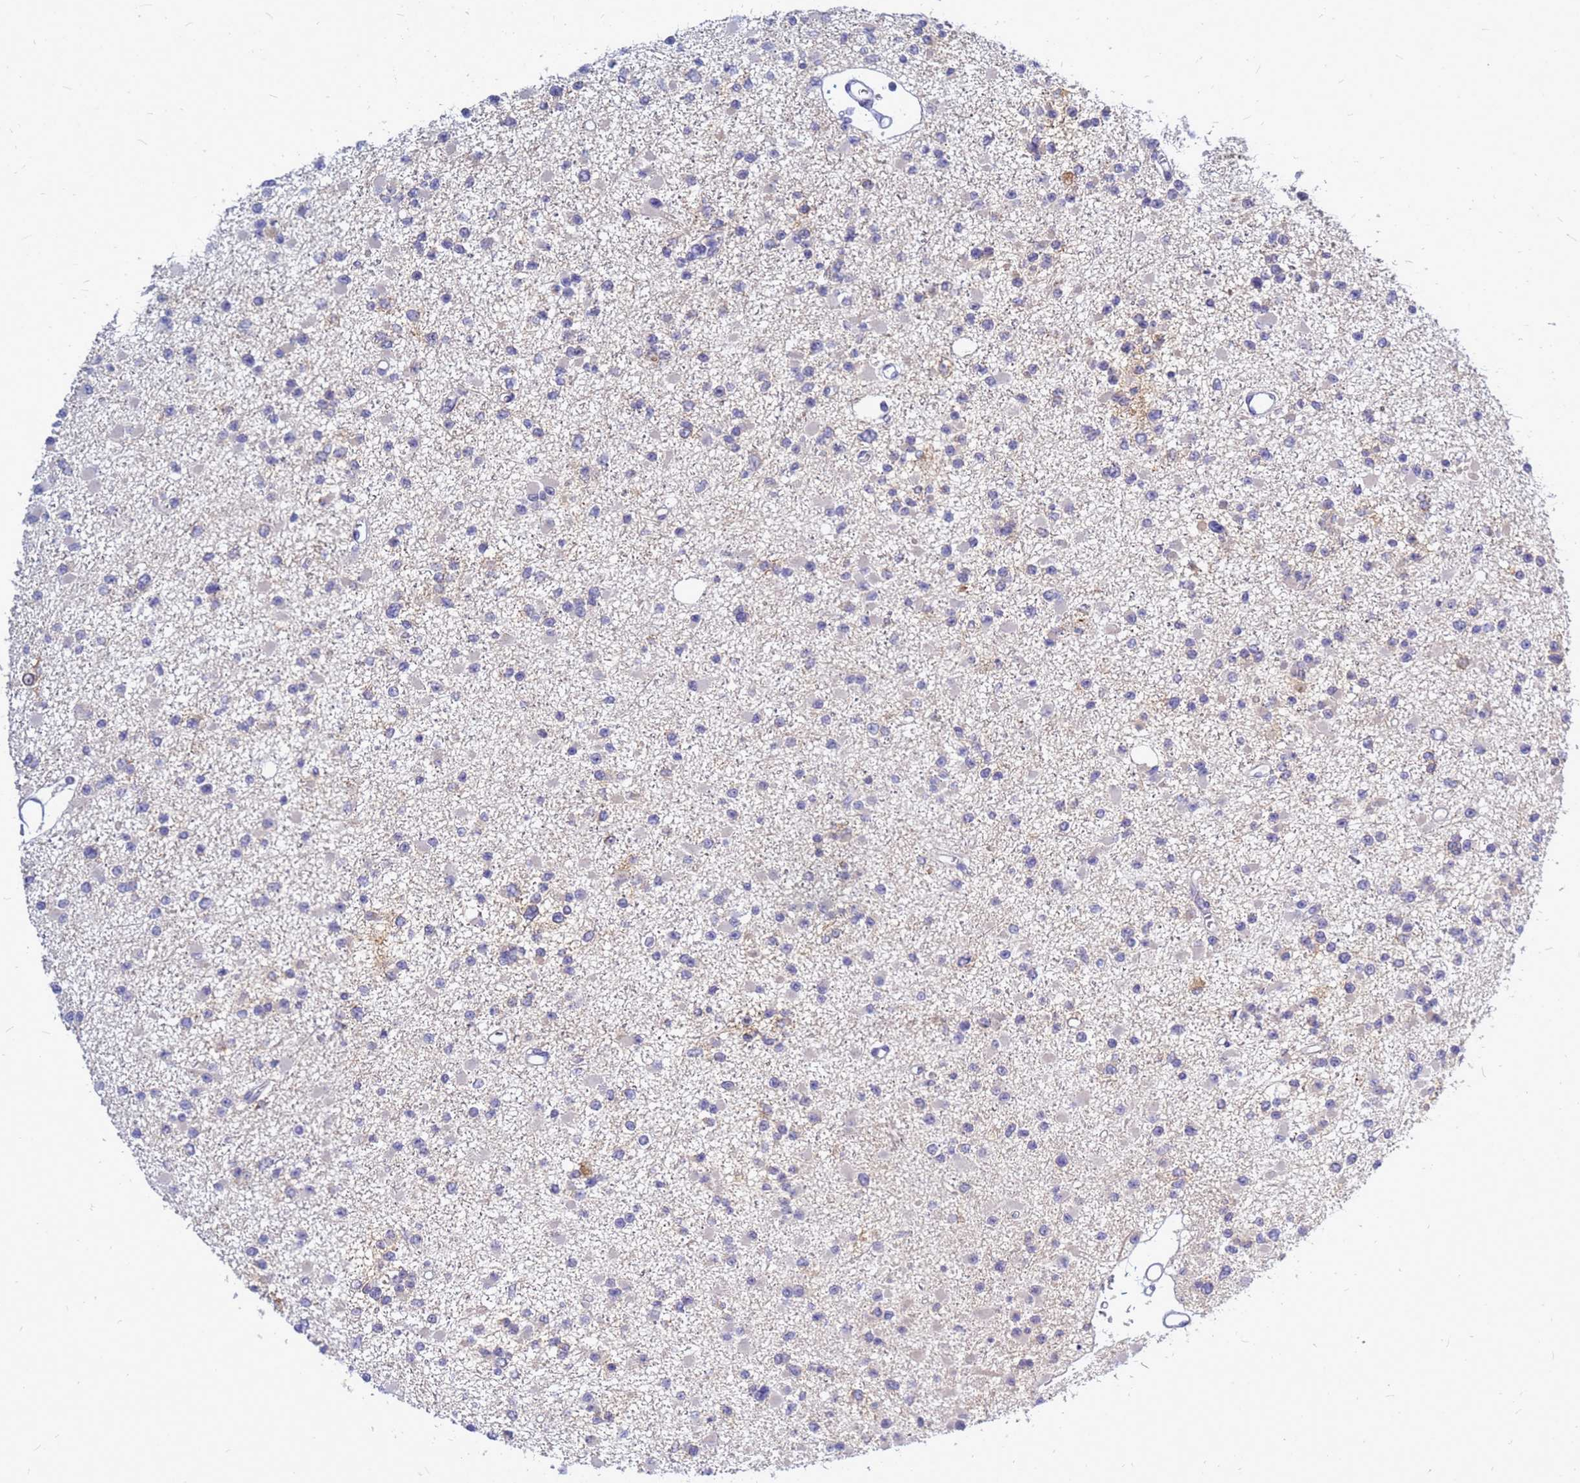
{"staining": {"intensity": "negative", "quantity": "none", "location": "none"}, "tissue": "glioma", "cell_type": "Tumor cells", "image_type": "cancer", "snomed": [{"axis": "morphology", "description": "Glioma, malignant, Low grade"}, {"axis": "topography", "description": "Brain"}], "caption": "Malignant glioma (low-grade) was stained to show a protein in brown. There is no significant expression in tumor cells. (Brightfield microscopy of DAB IHC at high magnification).", "gene": "SRGAP3", "patient": {"sex": "female", "age": 22}}